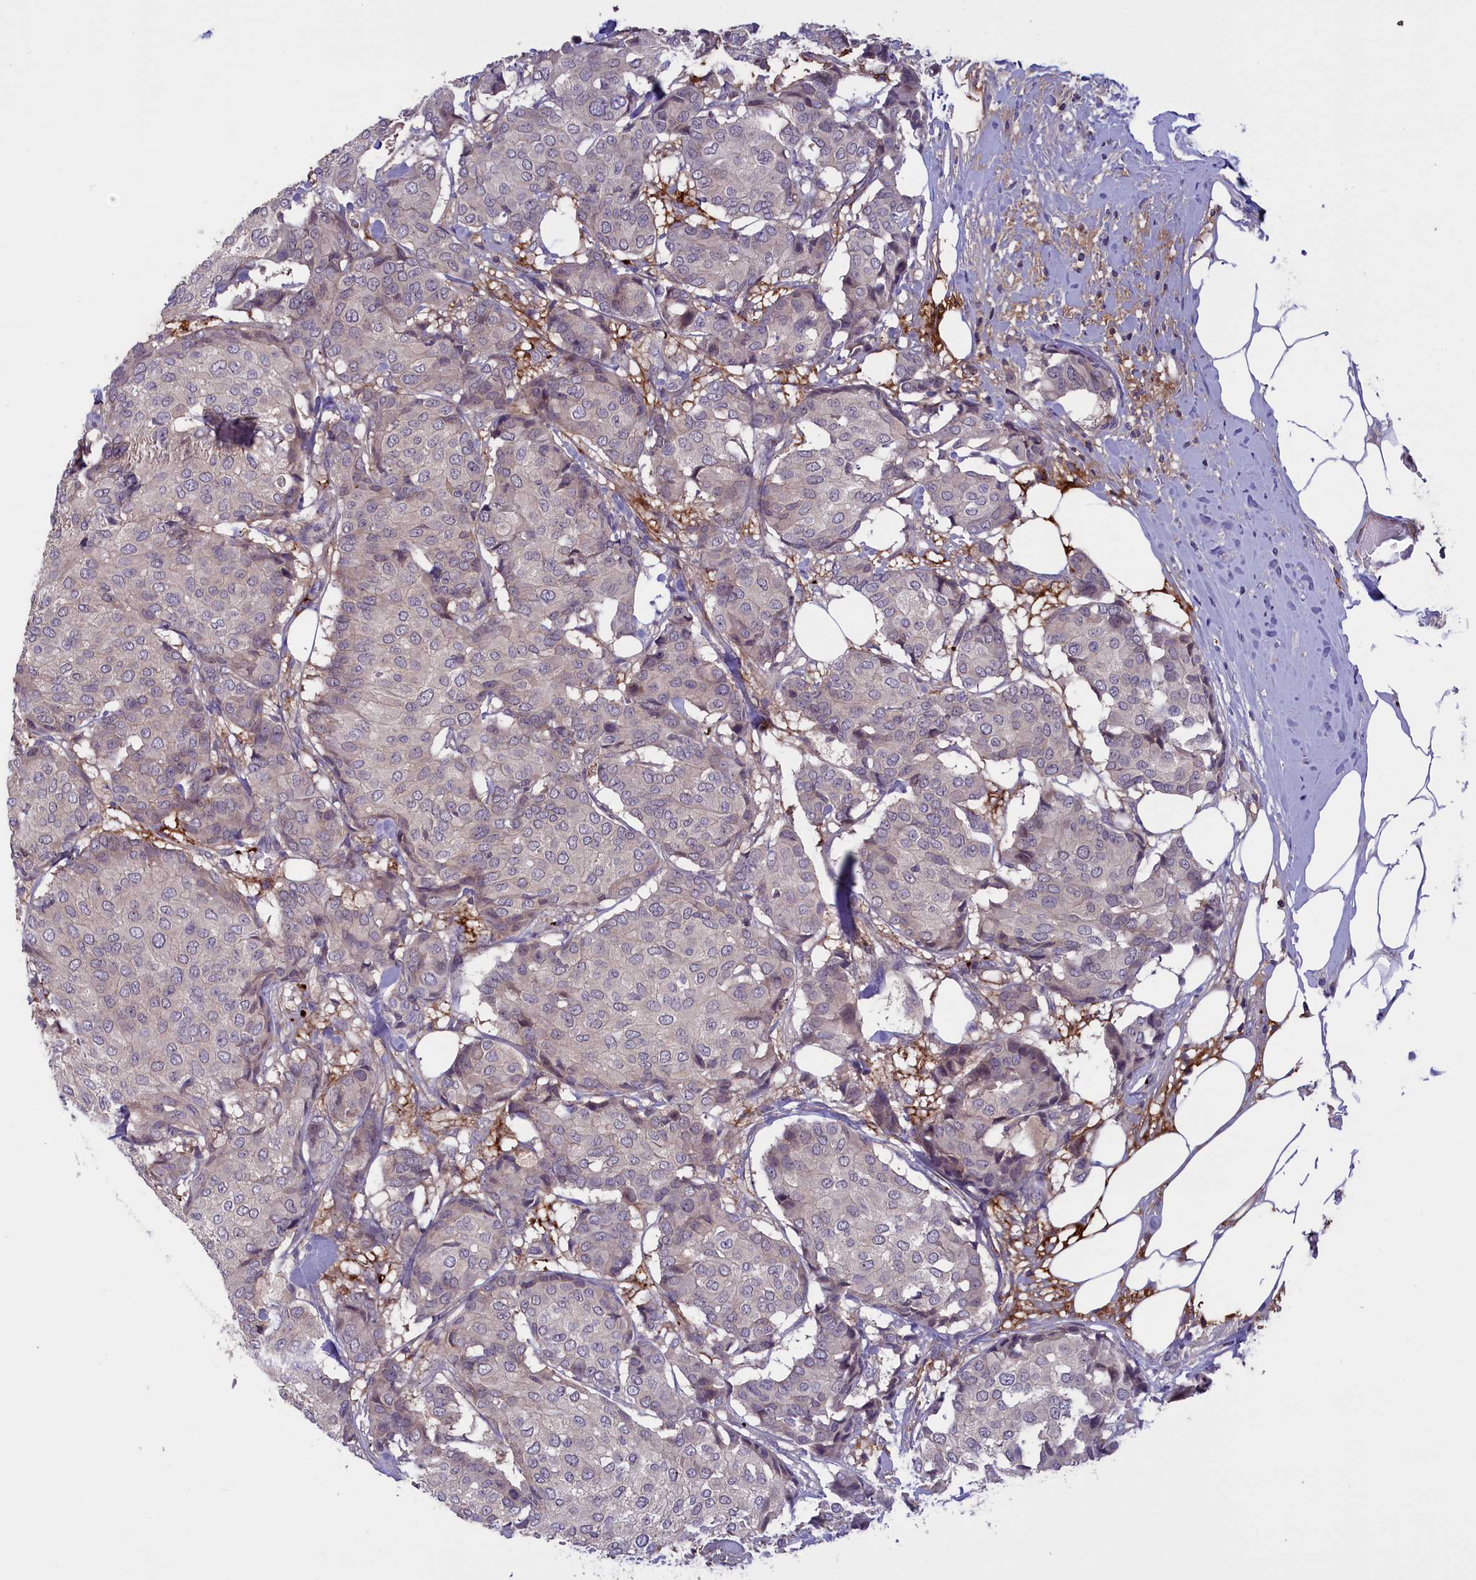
{"staining": {"intensity": "negative", "quantity": "none", "location": "none"}, "tissue": "breast cancer", "cell_type": "Tumor cells", "image_type": "cancer", "snomed": [{"axis": "morphology", "description": "Duct carcinoma"}, {"axis": "topography", "description": "Breast"}], "caption": "Immunohistochemistry of human breast intraductal carcinoma displays no positivity in tumor cells. (Immunohistochemistry (ihc), brightfield microscopy, high magnification).", "gene": "HEATR3", "patient": {"sex": "female", "age": 75}}